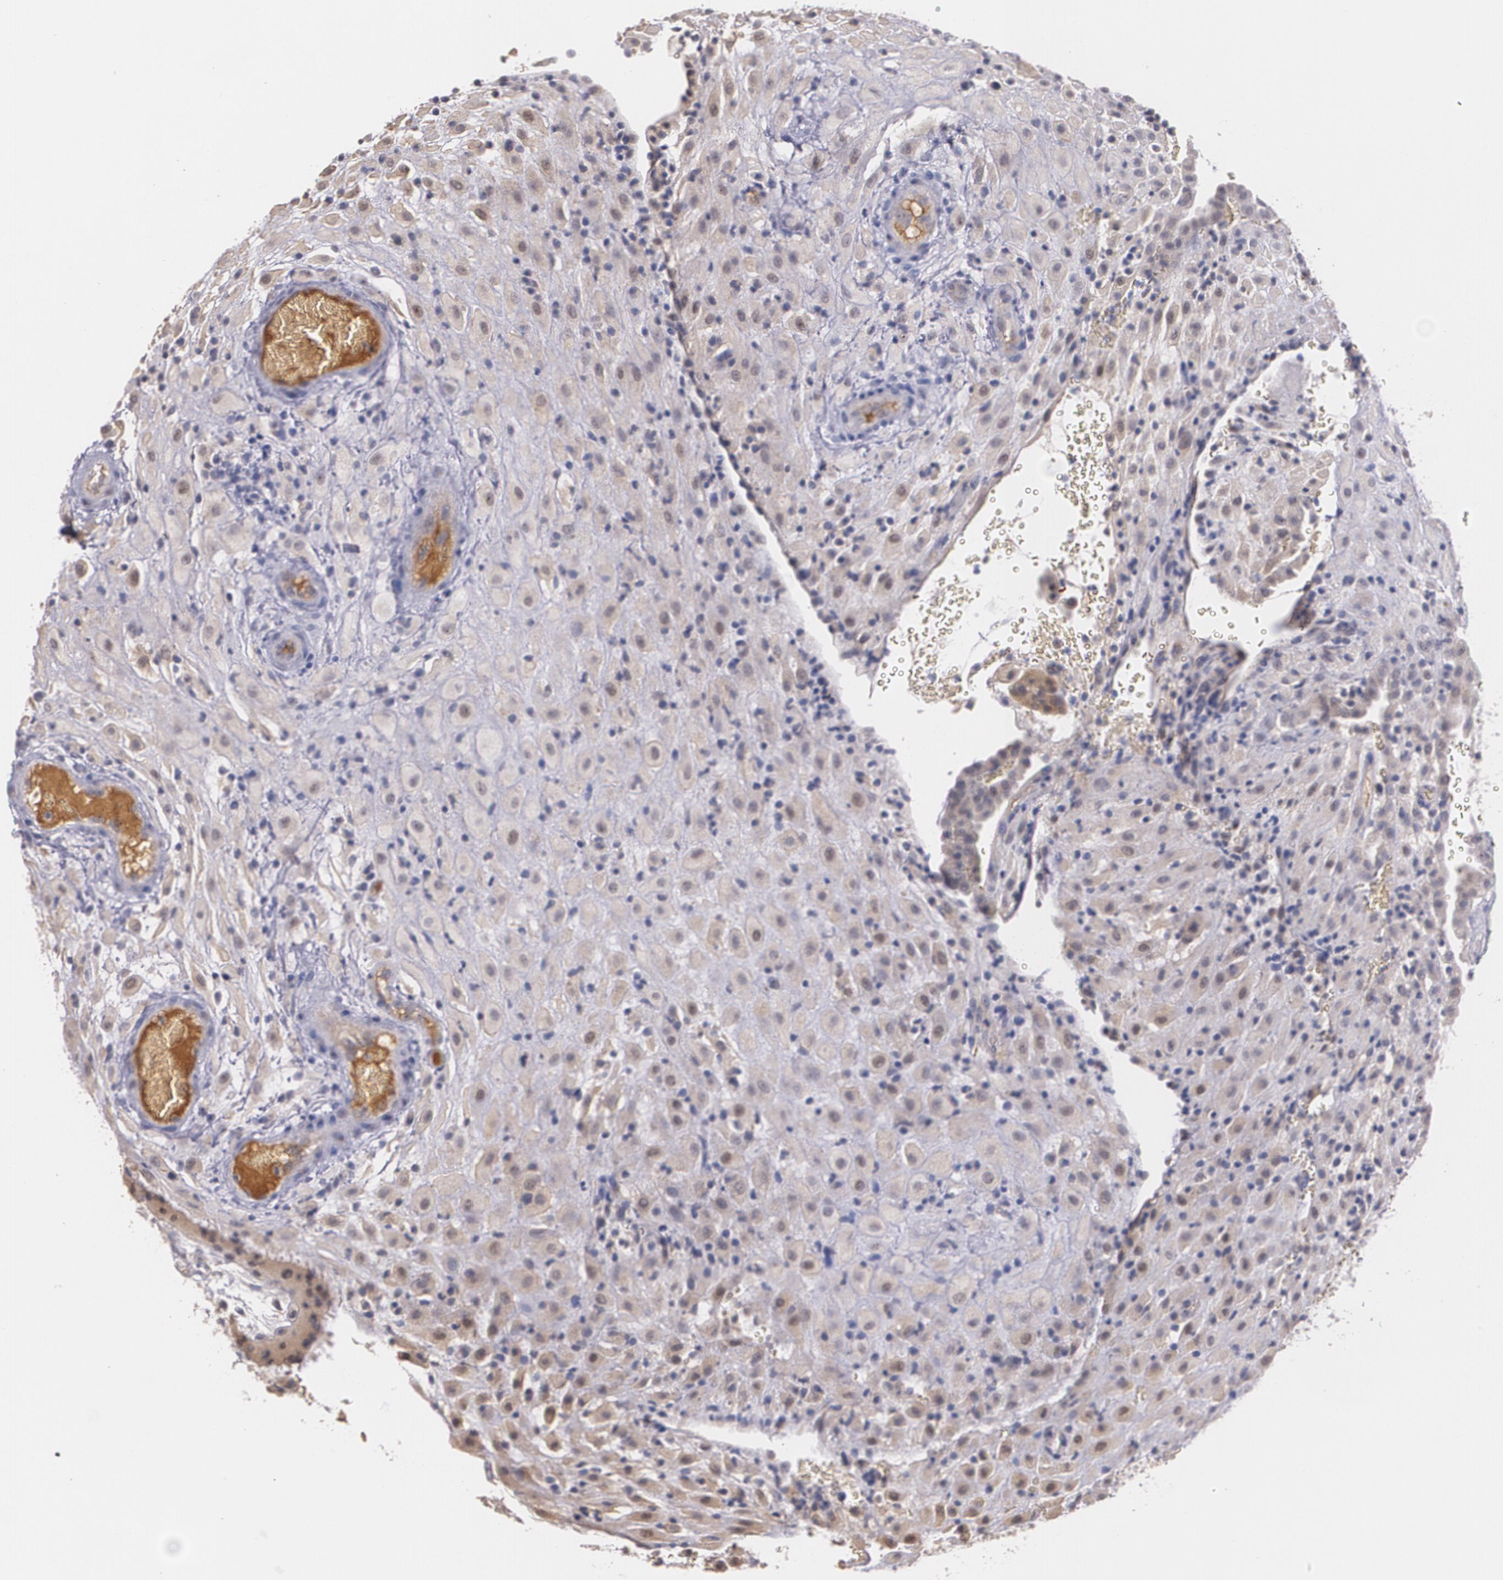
{"staining": {"intensity": "weak", "quantity": ">75%", "location": "cytoplasmic/membranous"}, "tissue": "placenta", "cell_type": "Decidual cells", "image_type": "normal", "snomed": [{"axis": "morphology", "description": "Normal tissue, NOS"}, {"axis": "topography", "description": "Placenta"}], "caption": "Placenta stained for a protein reveals weak cytoplasmic/membranous positivity in decidual cells. The staining was performed using DAB (3,3'-diaminobenzidine) to visualize the protein expression in brown, while the nuclei were stained in blue with hematoxylin (Magnification: 20x).", "gene": "AMBP", "patient": {"sex": "female", "age": 19}}